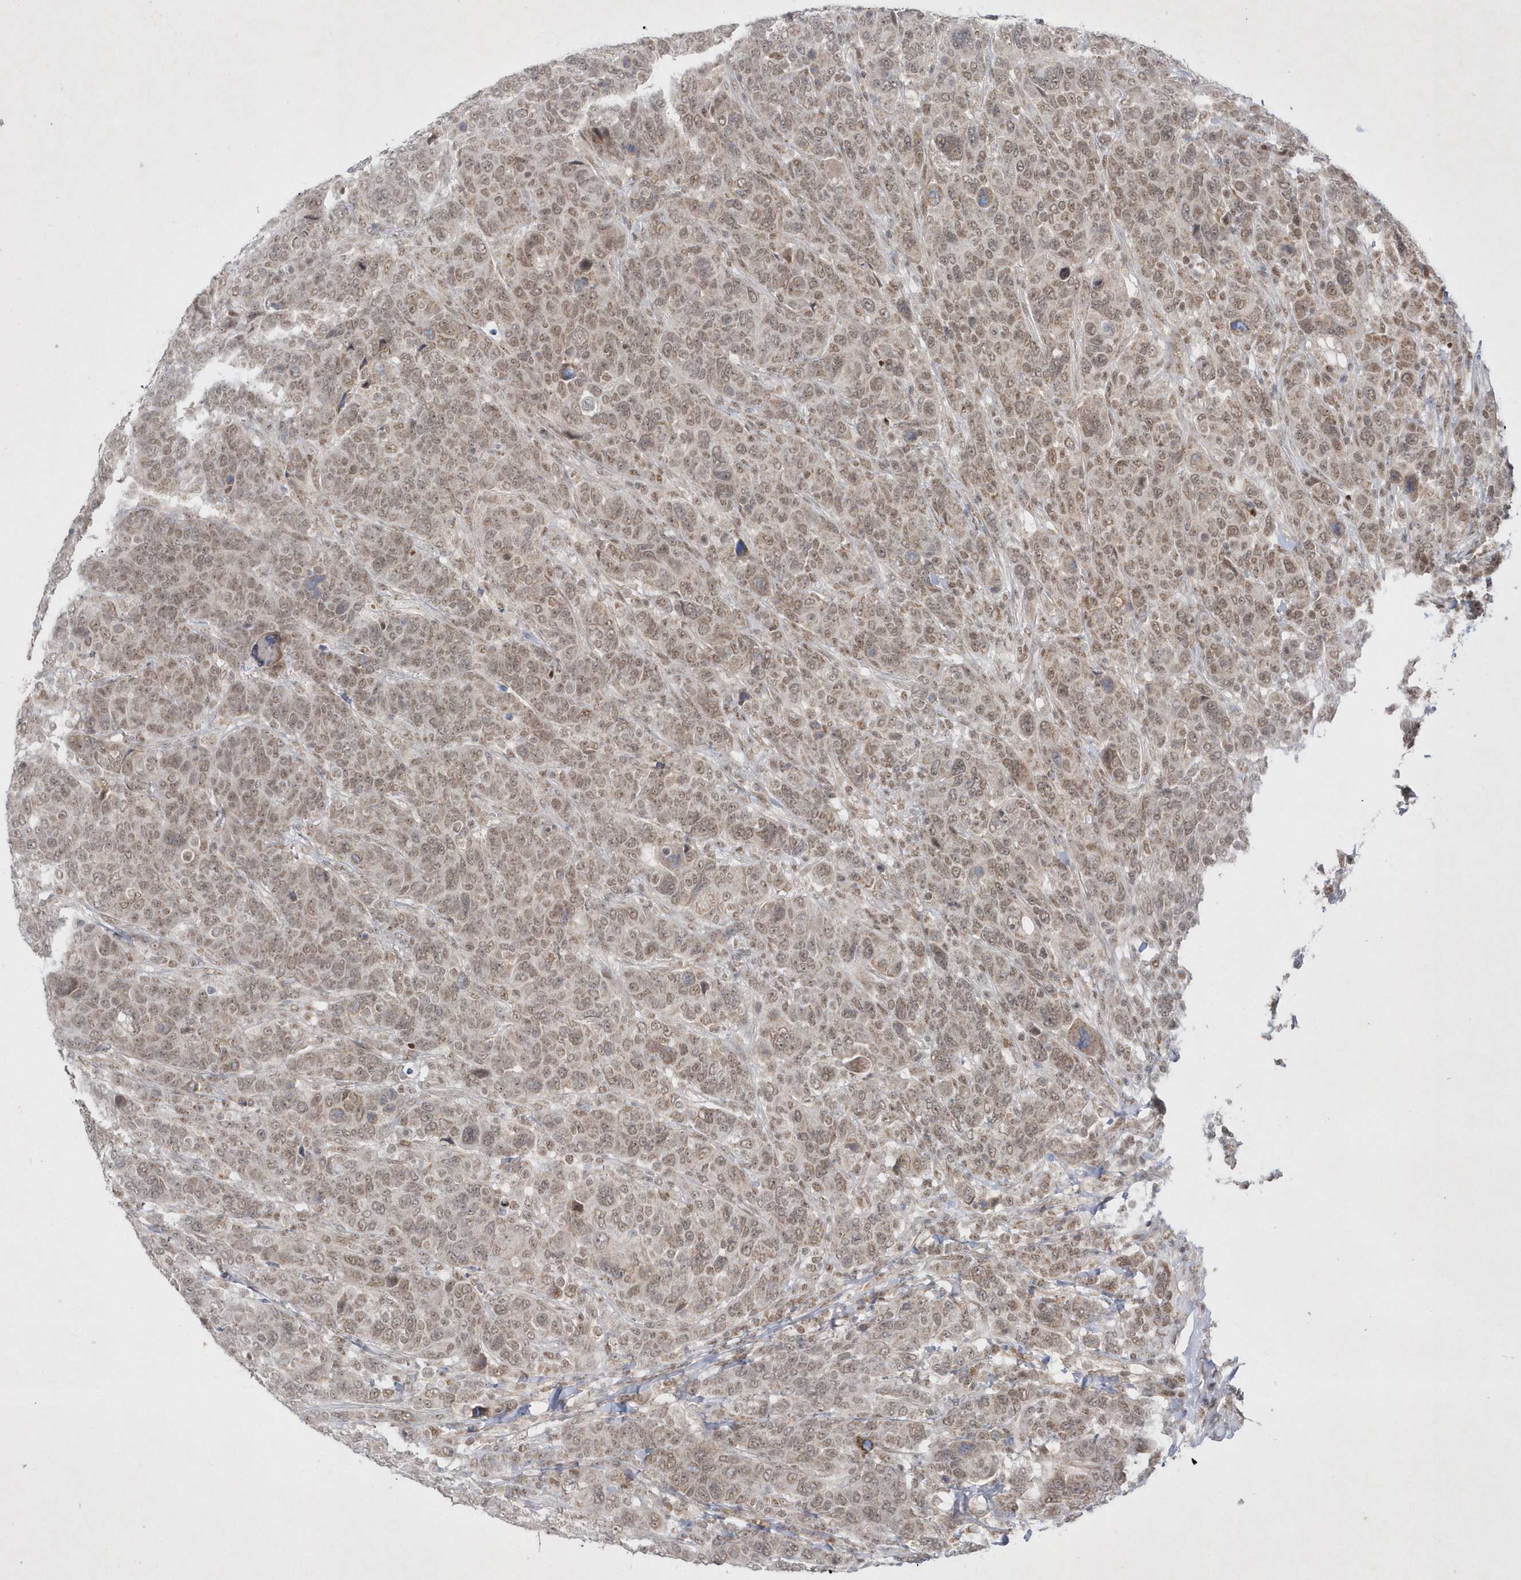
{"staining": {"intensity": "weak", "quantity": ">75%", "location": "nuclear"}, "tissue": "breast cancer", "cell_type": "Tumor cells", "image_type": "cancer", "snomed": [{"axis": "morphology", "description": "Duct carcinoma"}, {"axis": "topography", "description": "Breast"}], "caption": "Protein expression analysis of human breast cancer (intraductal carcinoma) reveals weak nuclear positivity in about >75% of tumor cells.", "gene": "CPSF3", "patient": {"sex": "female", "age": 37}}